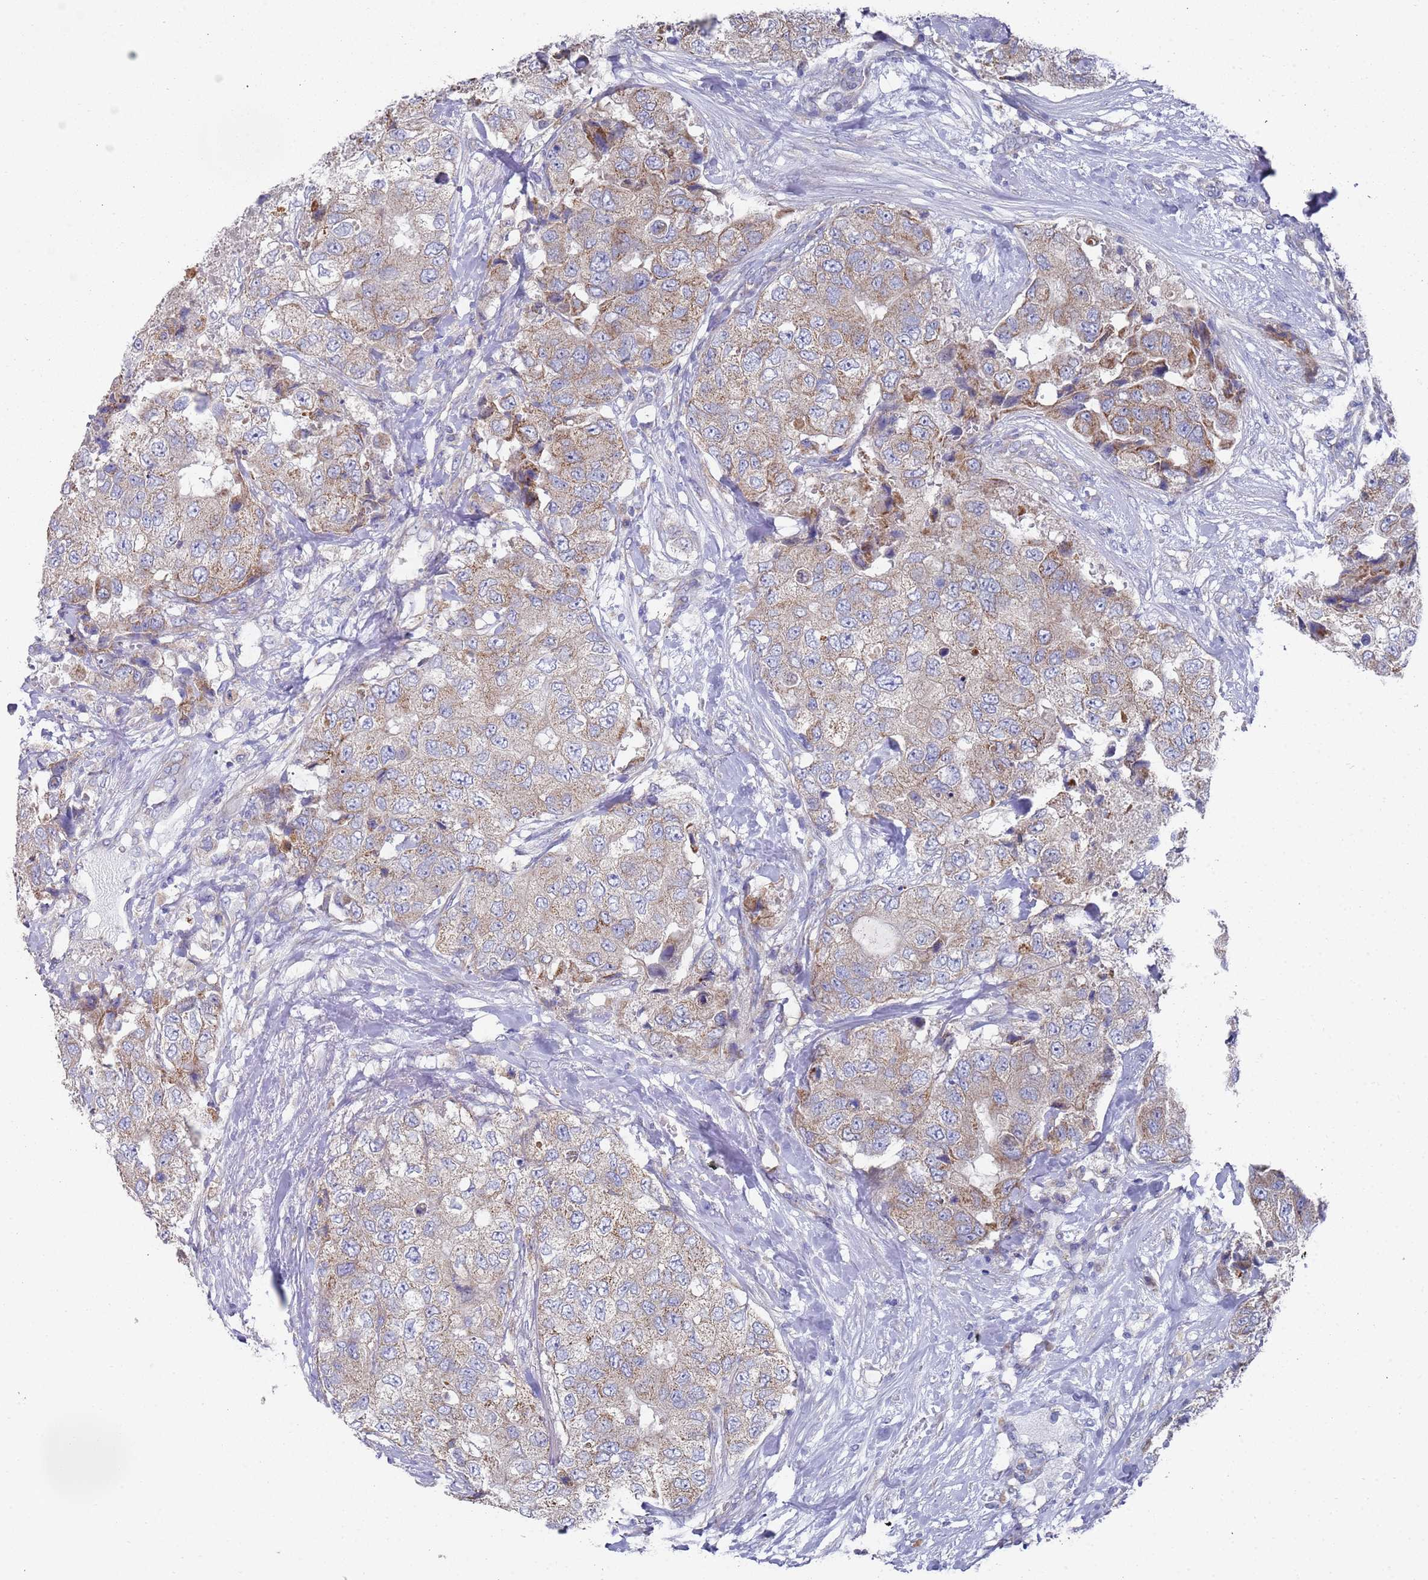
{"staining": {"intensity": "weak", "quantity": "25%-75%", "location": "cytoplasmic/membranous"}, "tissue": "breast cancer", "cell_type": "Tumor cells", "image_type": "cancer", "snomed": [{"axis": "morphology", "description": "Duct carcinoma"}, {"axis": "topography", "description": "Breast"}], "caption": "This image exhibits IHC staining of breast infiltrating ductal carcinoma, with low weak cytoplasmic/membranous positivity in about 25%-75% of tumor cells.", "gene": "NPEPPS", "patient": {"sex": "female", "age": 62}}